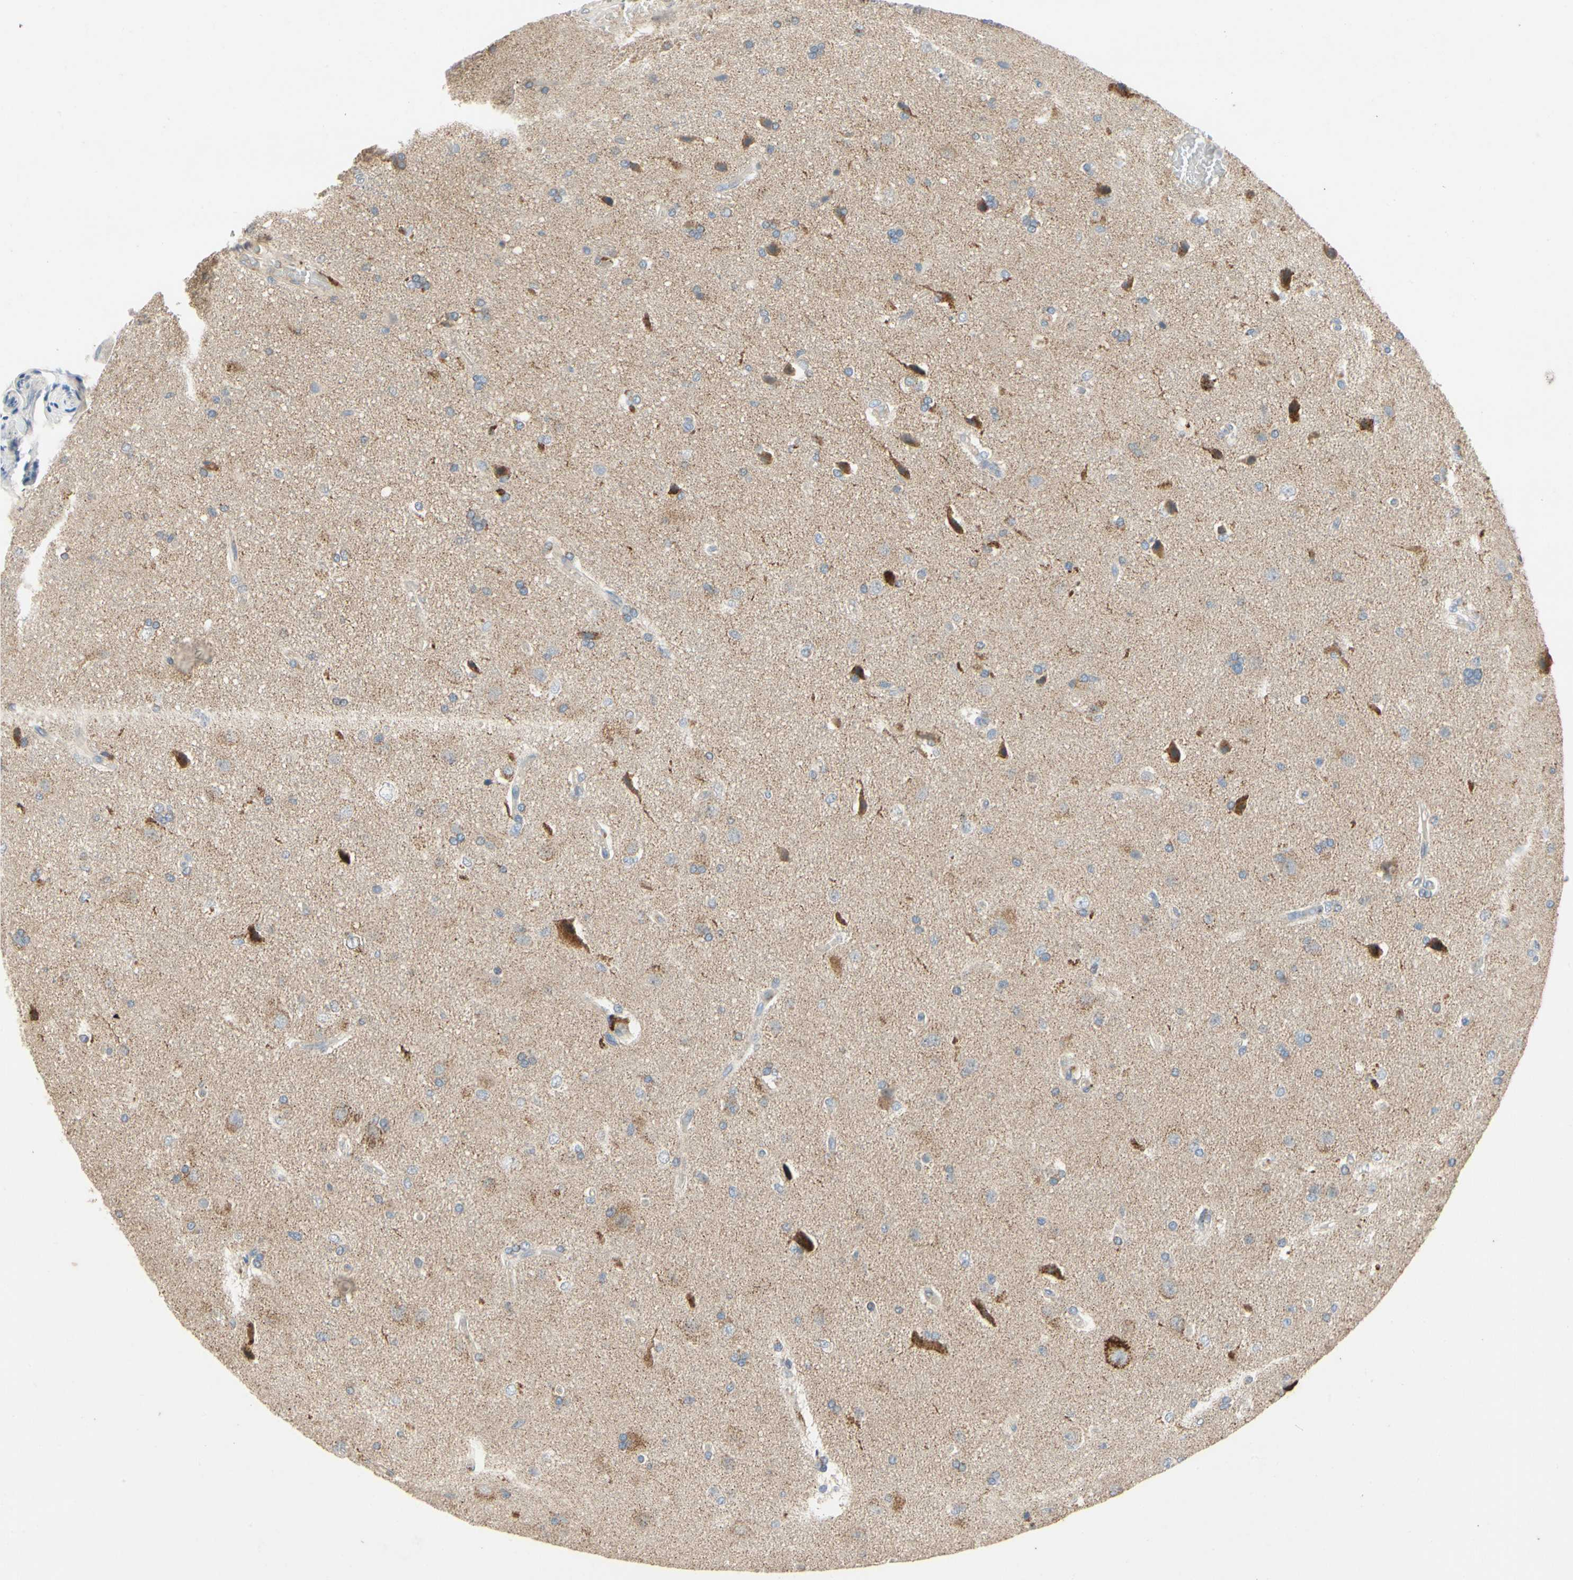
{"staining": {"intensity": "moderate", "quantity": "25%-75%", "location": "cytoplasmic/membranous"}, "tissue": "glioma", "cell_type": "Tumor cells", "image_type": "cancer", "snomed": [{"axis": "morphology", "description": "Glioma, malignant, High grade"}, {"axis": "topography", "description": "Brain"}], "caption": "Glioma tissue reveals moderate cytoplasmic/membranous positivity in approximately 25%-75% of tumor cells, visualized by immunohistochemistry. (IHC, brightfield microscopy, high magnification).", "gene": "KLHDC8B", "patient": {"sex": "male", "age": 71}}